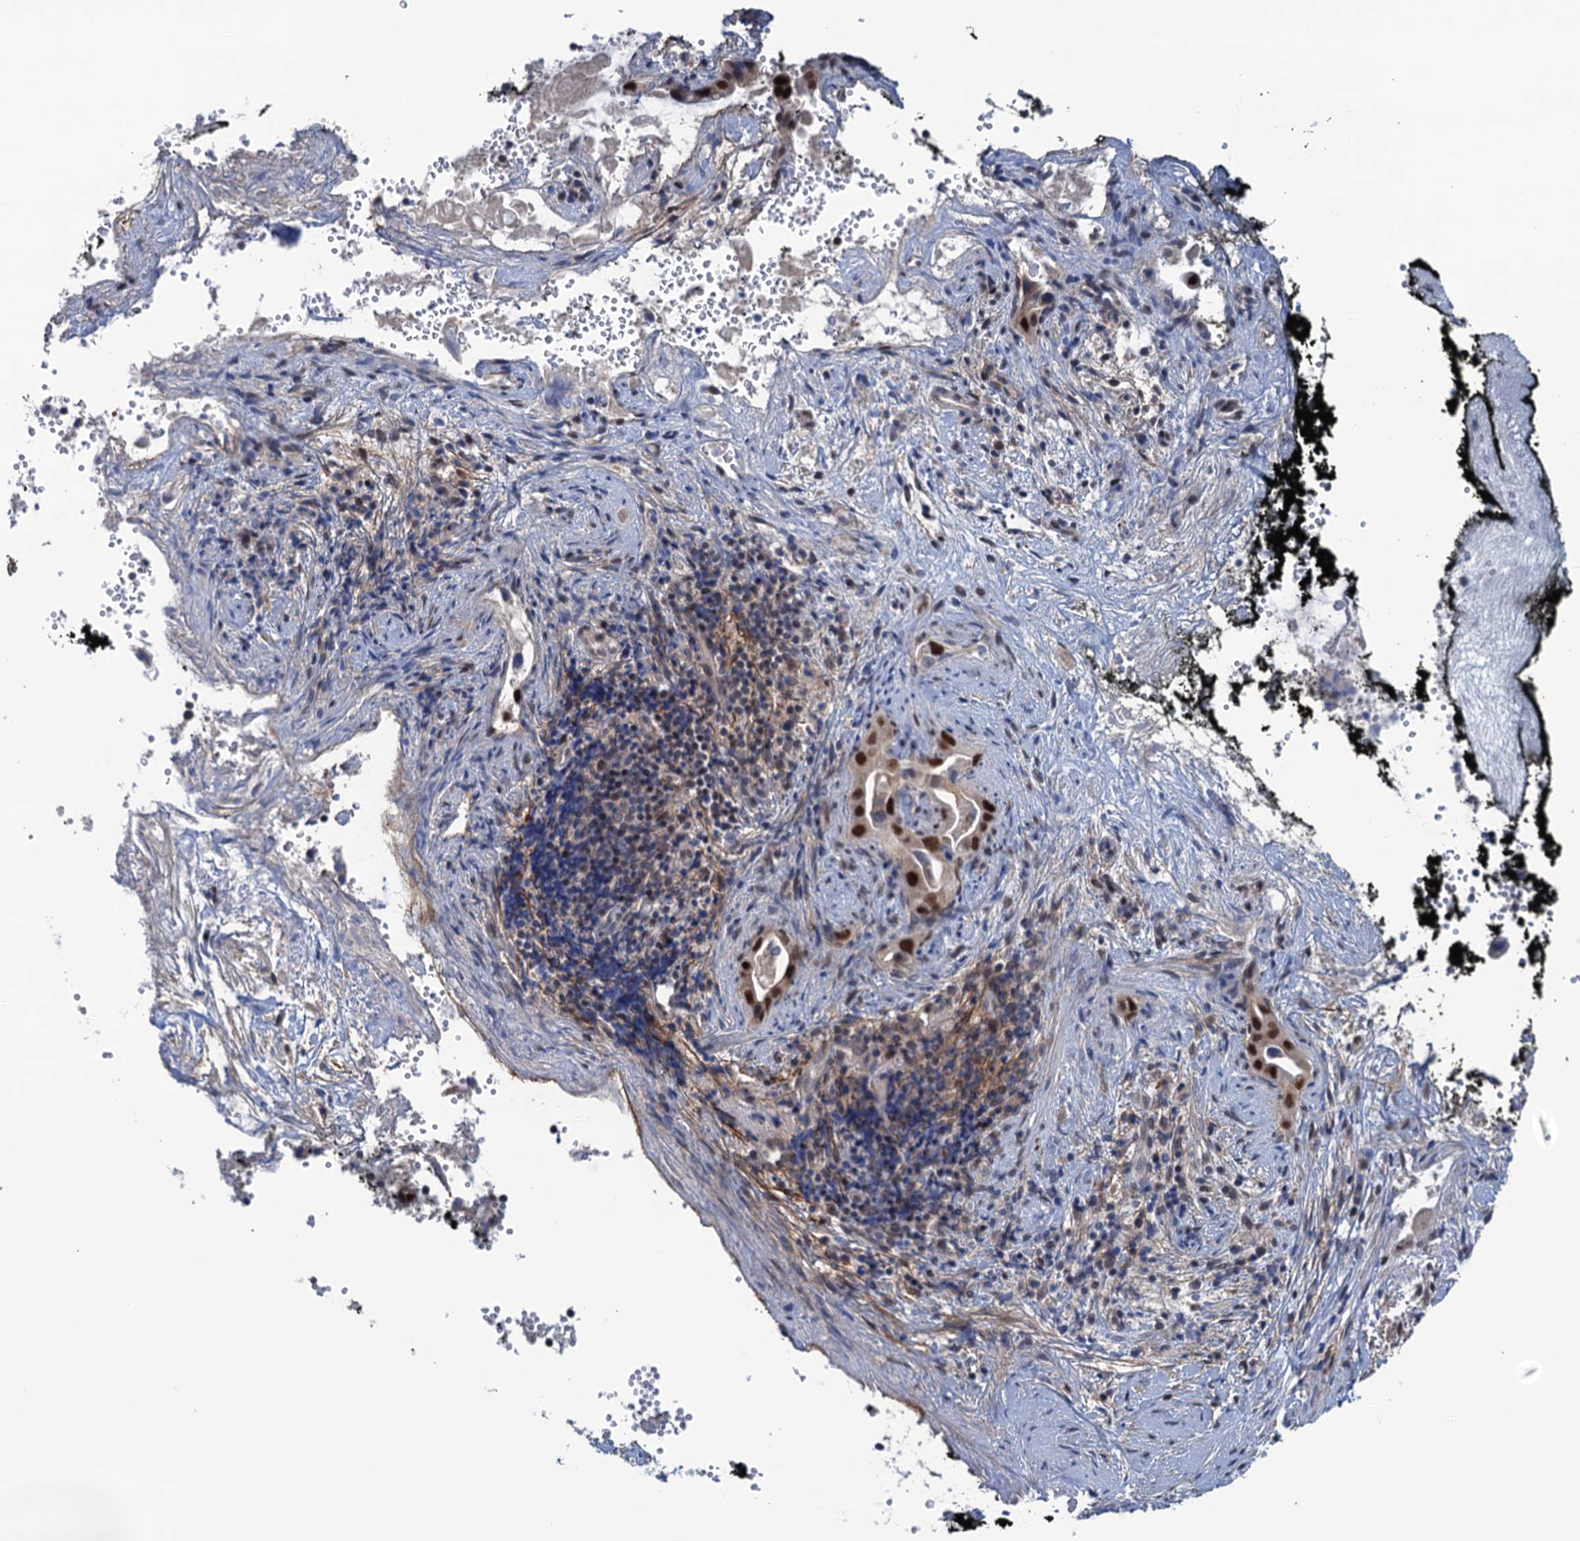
{"staining": {"intensity": "strong", "quantity": ">75%", "location": "nuclear"}, "tissue": "pancreatic cancer", "cell_type": "Tumor cells", "image_type": "cancer", "snomed": [{"axis": "morphology", "description": "Inflammation, NOS"}, {"axis": "morphology", "description": "Adenocarcinoma, NOS"}, {"axis": "topography", "description": "Pancreas"}], "caption": "Brown immunohistochemical staining in pancreatic cancer displays strong nuclear expression in approximately >75% of tumor cells. Nuclei are stained in blue.", "gene": "SAE1", "patient": {"sex": "female", "age": 56}}